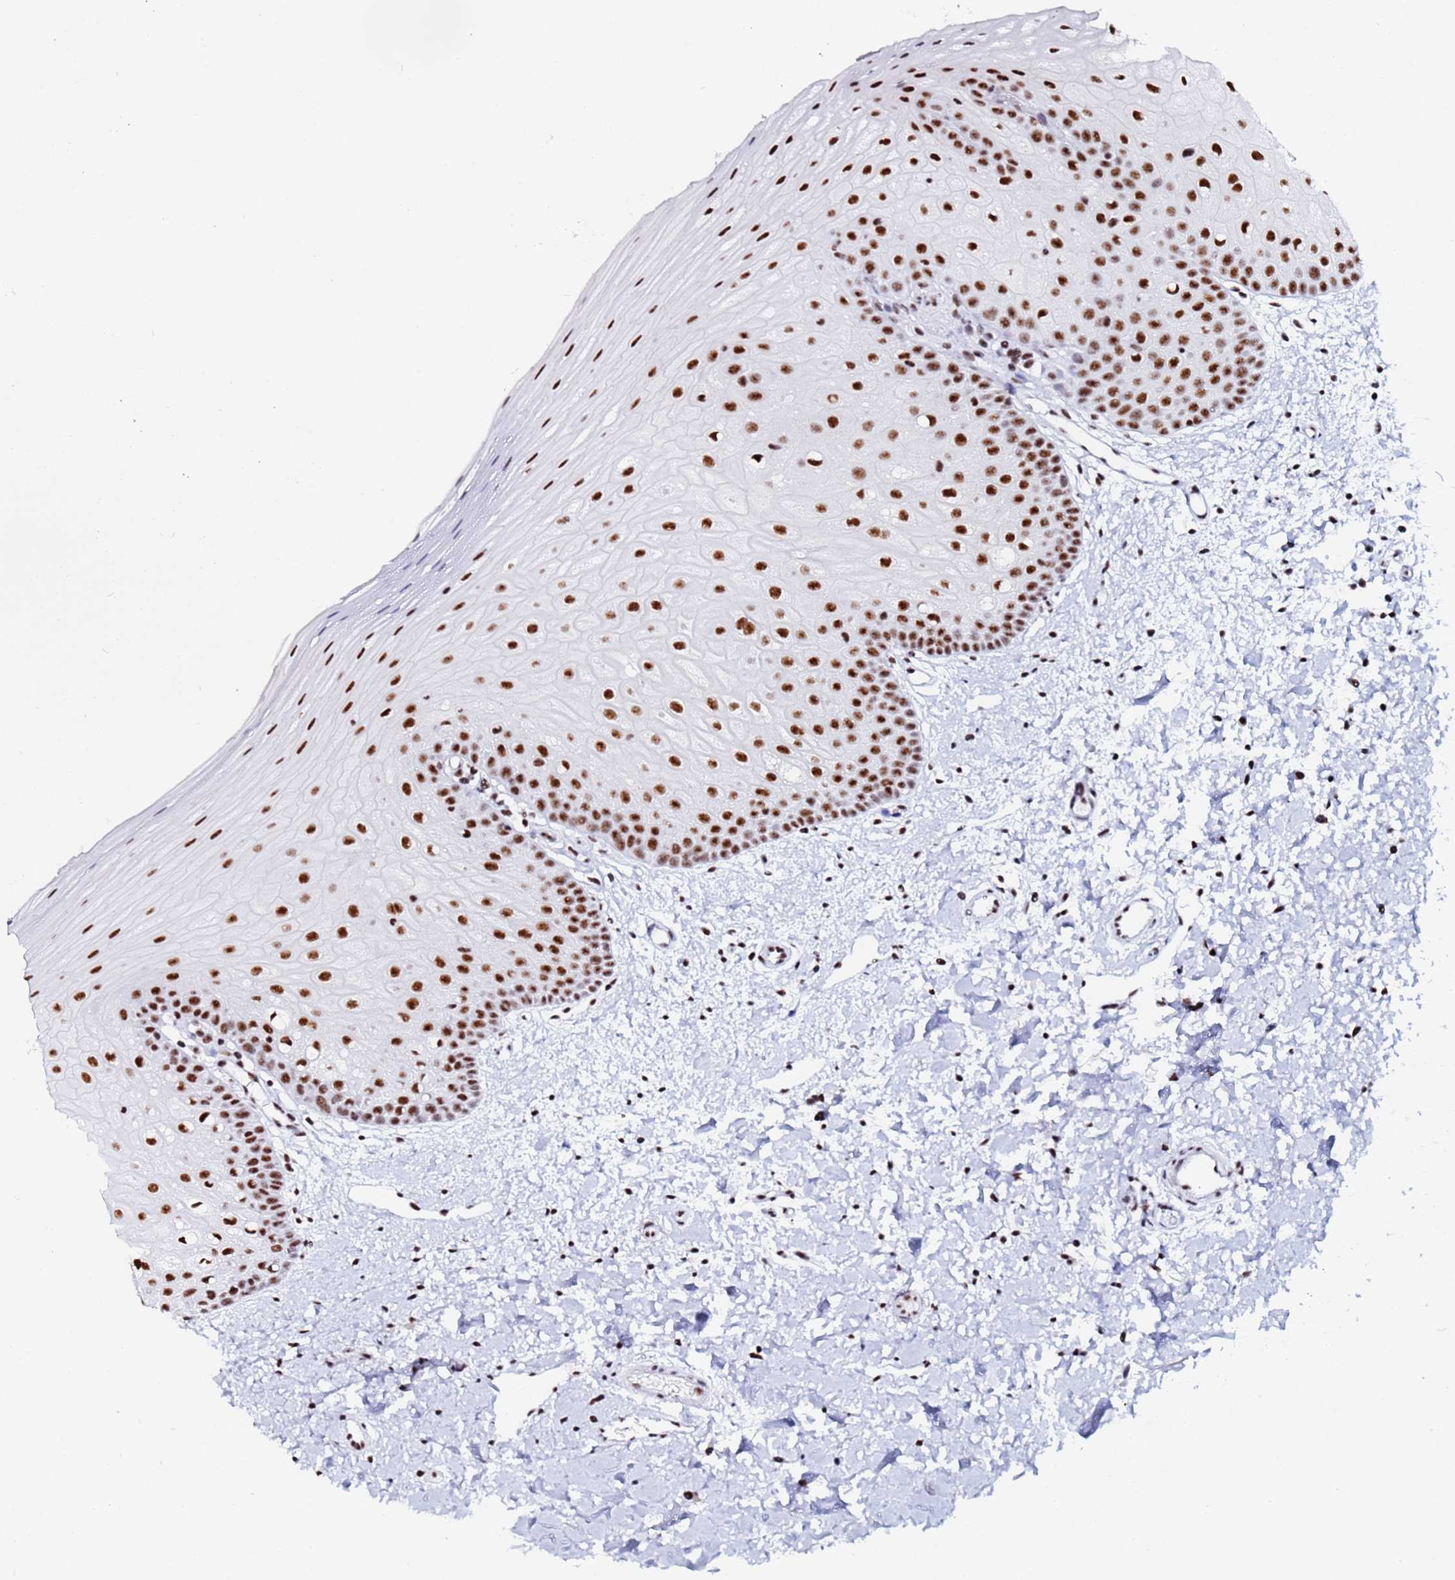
{"staining": {"intensity": "strong", "quantity": ">75%", "location": "nuclear"}, "tissue": "oral mucosa", "cell_type": "Squamous epithelial cells", "image_type": "normal", "snomed": [{"axis": "morphology", "description": "Normal tissue, NOS"}, {"axis": "topography", "description": "Oral tissue"}], "caption": "Oral mucosa stained with immunohistochemistry displays strong nuclear expression in about >75% of squamous epithelial cells. (Brightfield microscopy of DAB IHC at high magnification).", "gene": "SNRPA1", "patient": {"sex": "female", "age": 67}}